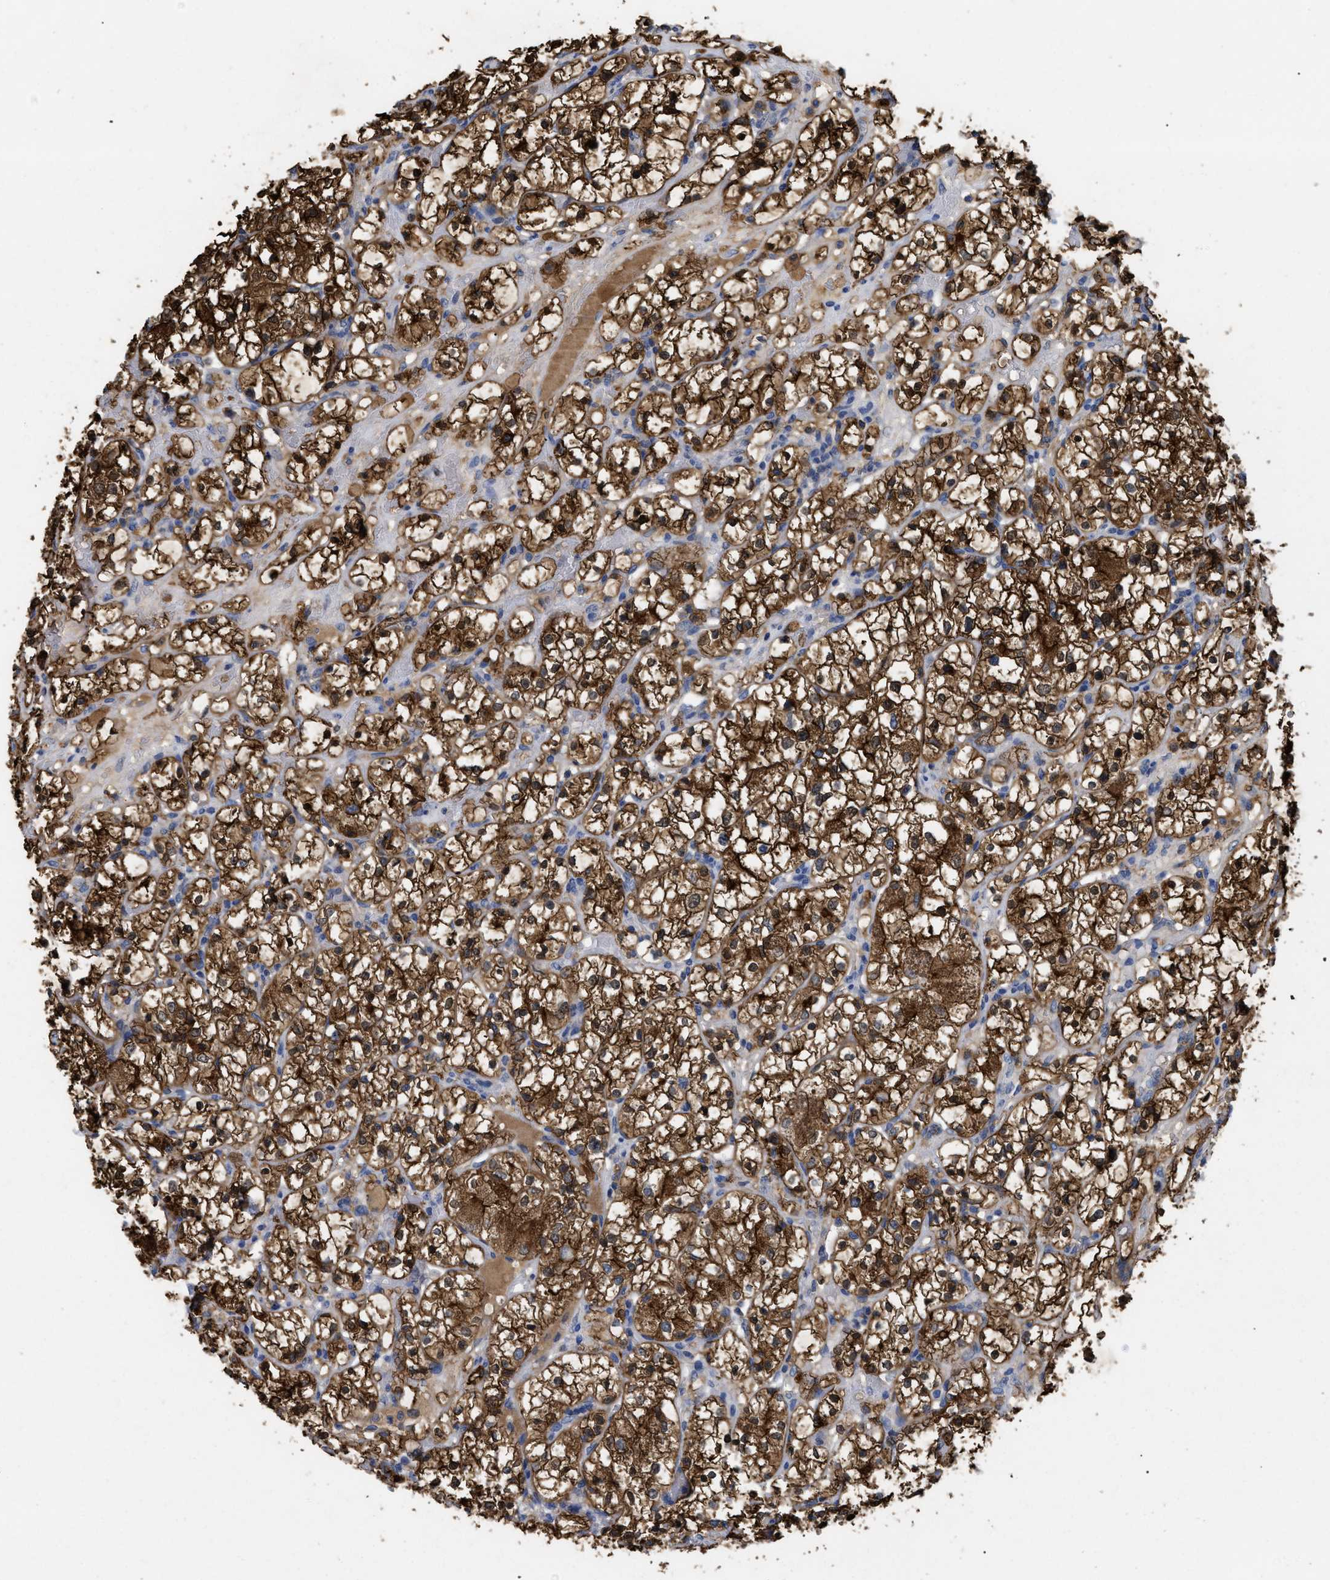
{"staining": {"intensity": "strong", "quantity": ">75%", "location": "cytoplasmic/membranous,nuclear"}, "tissue": "renal cancer", "cell_type": "Tumor cells", "image_type": "cancer", "snomed": [{"axis": "morphology", "description": "Adenocarcinoma, NOS"}, {"axis": "topography", "description": "Kidney"}], "caption": "Approximately >75% of tumor cells in human renal cancer (adenocarcinoma) display strong cytoplasmic/membranous and nuclear protein expression as visualized by brown immunohistochemical staining.", "gene": "ANXA4", "patient": {"sex": "female", "age": 60}}